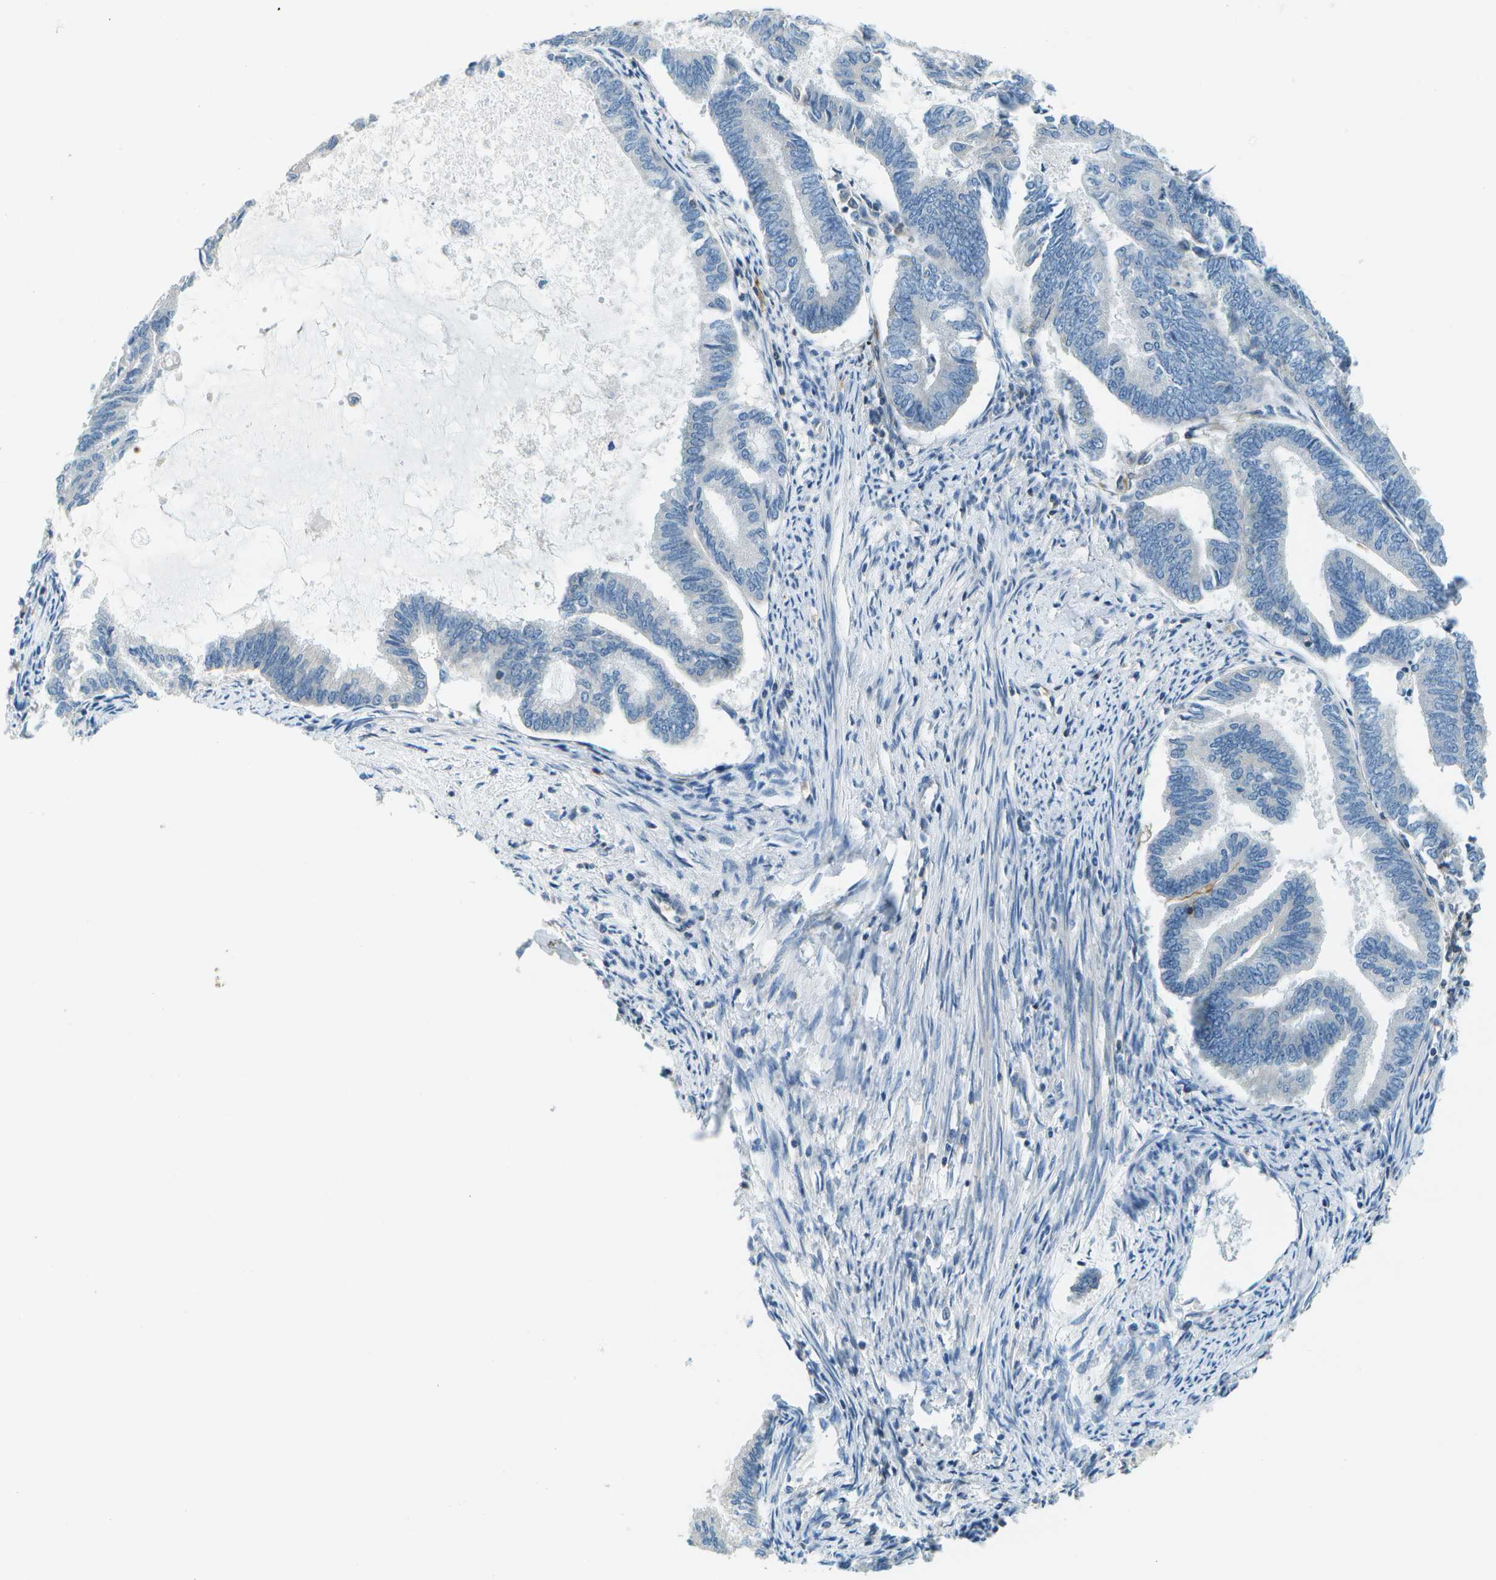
{"staining": {"intensity": "negative", "quantity": "none", "location": "none"}, "tissue": "endometrial cancer", "cell_type": "Tumor cells", "image_type": "cancer", "snomed": [{"axis": "morphology", "description": "Adenocarcinoma, NOS"}, {"axis": "topography", "description": "Endometrium"}], "caption": "Endometrial adenocarcinoma stained for a protein using immunohistochemistry reveals no positivity tumor cells.", "gene": "CTIF", "patient": {"sex": "female", "age": 86}}